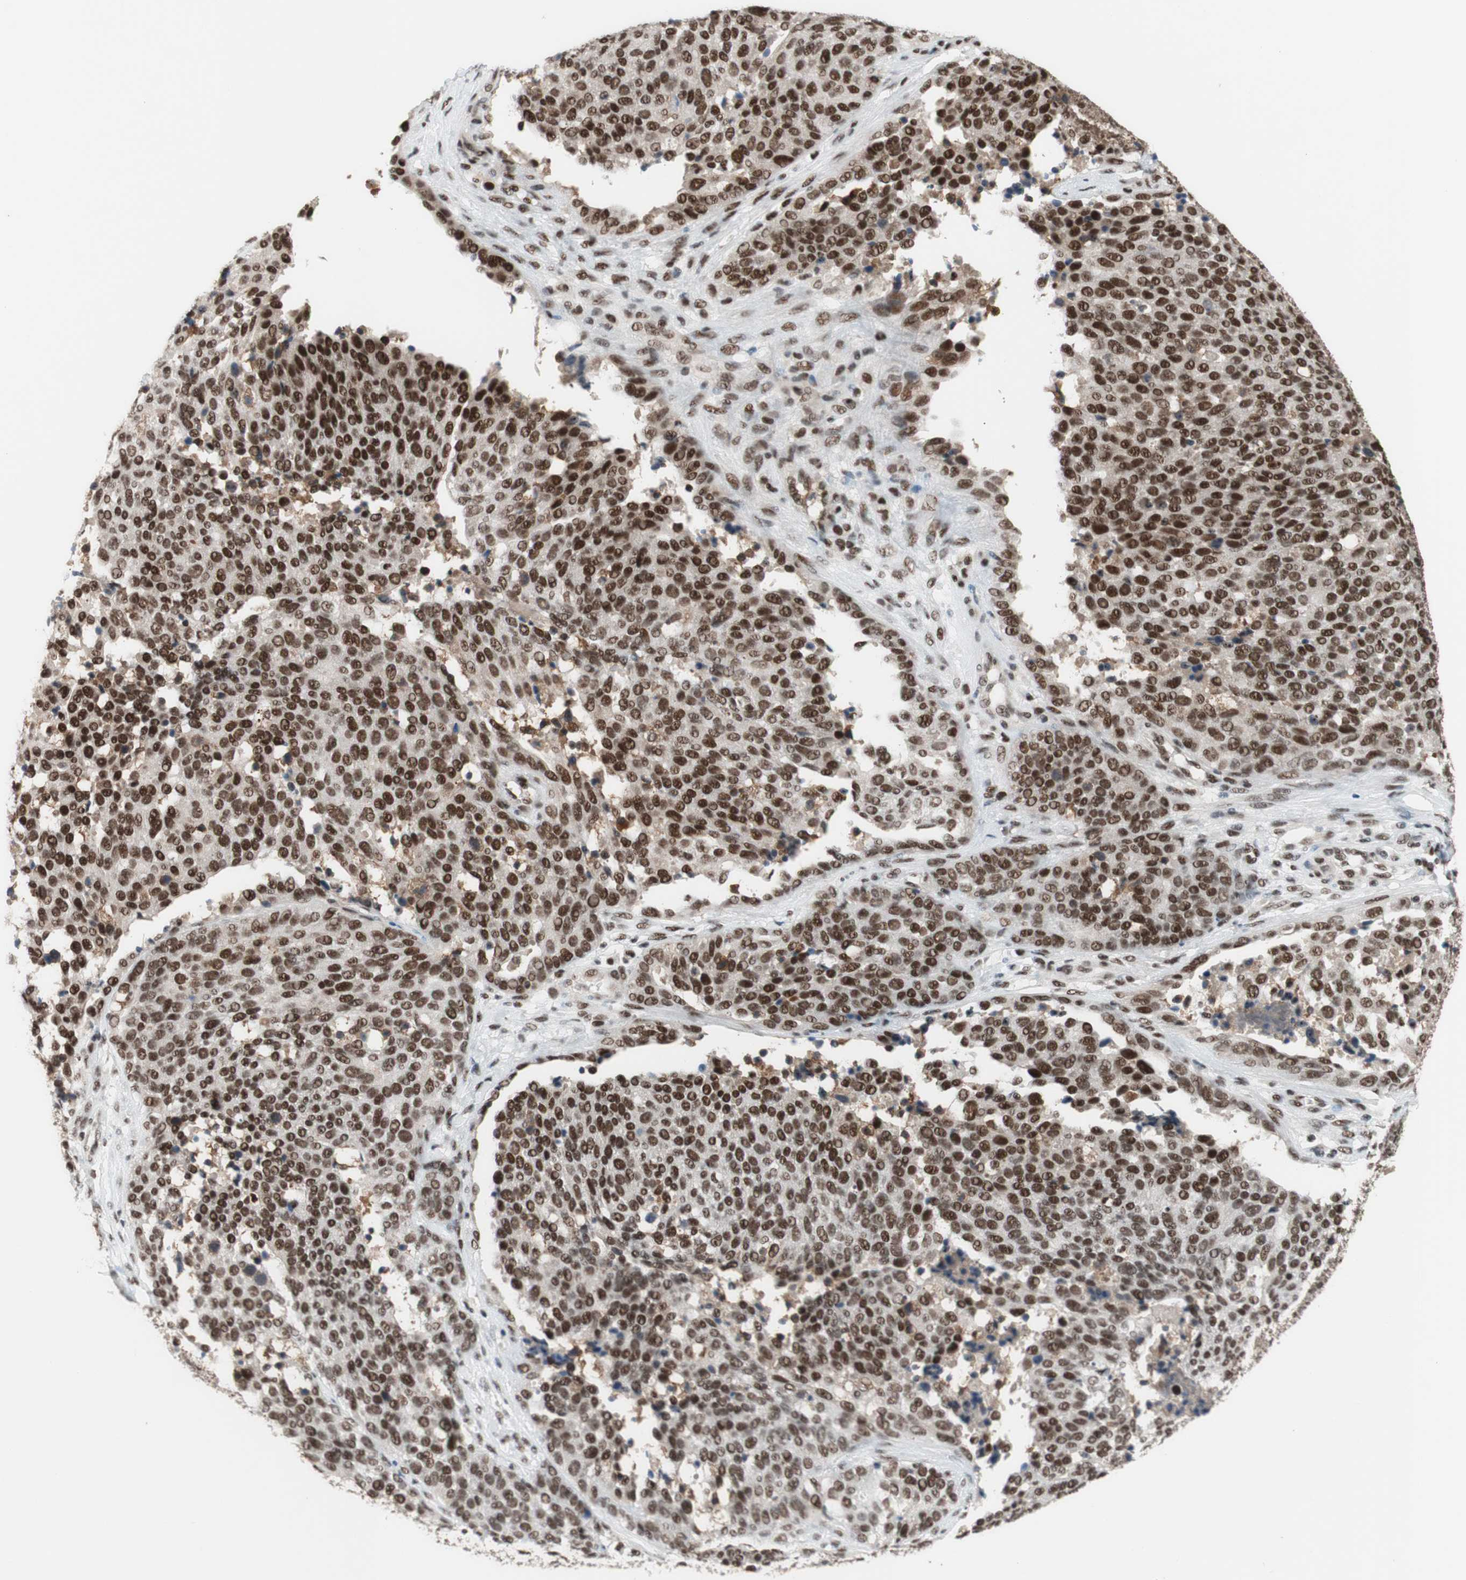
{"staining": {"intensity": "strong", "quantity": ">75%", "location": "nuclear"}, "tissue": "ovarian cancer", "cell_type": "Tumor cells", "image_type": "cancer", "snomed": [{"axis": "morphology", "description": "Cystadenocarcinoma, serous, NOS"}, {"axis": "topography", "description": "Ovary"}], "caption": "Ovarian cancer (serous cystadenocarcinoma) tissue demonstrates strong nuclear positivity in approximately >75% of tumor cells, visualized by immunohistochemistry. (Brightfield microscopy of DAB IHC at high magnification).", "gene": "PRPF19", "patient": {"sex": "female", "age": 44}}